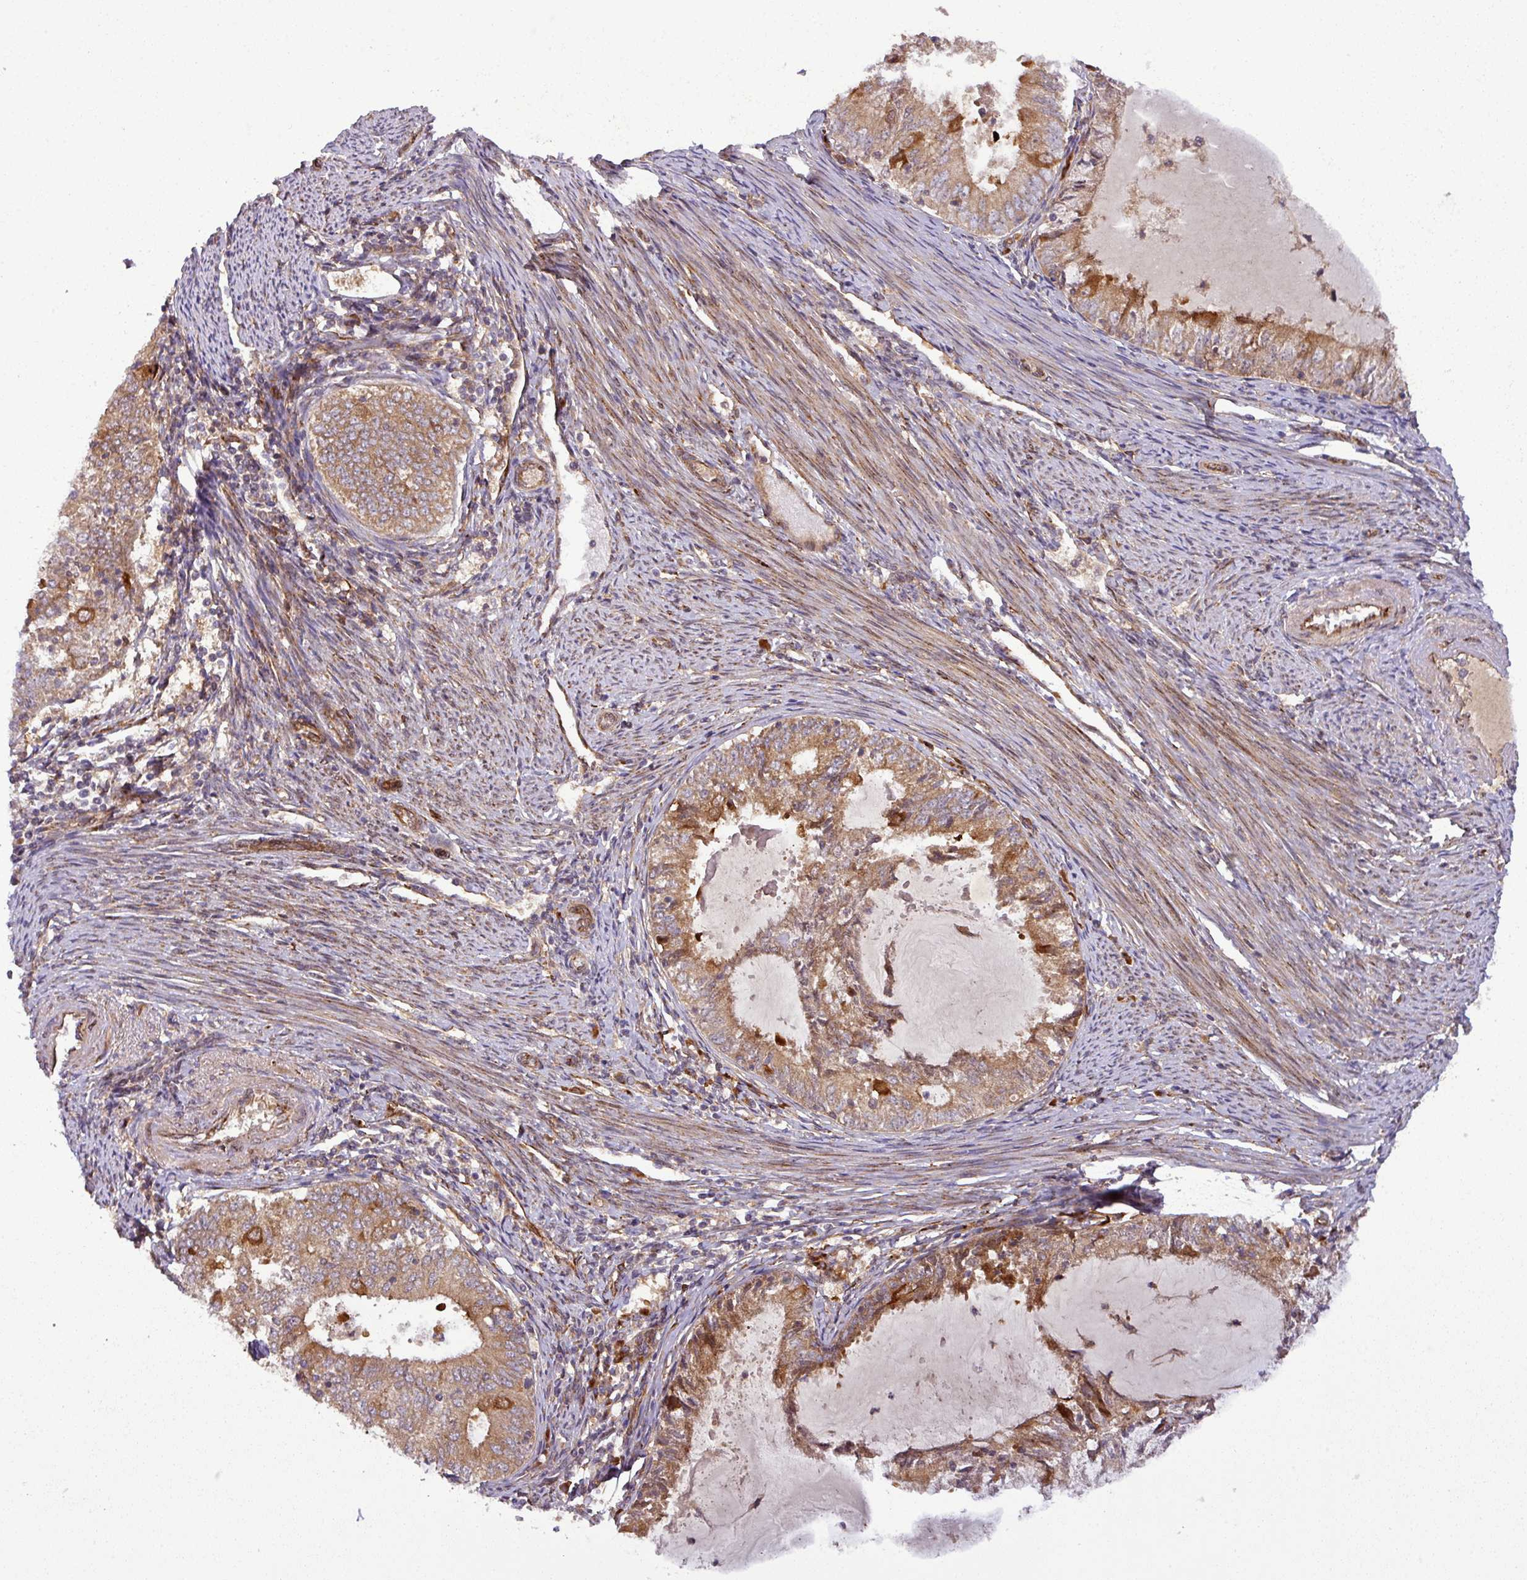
{"staining": {"intensity": "moderate", "quantity": ">75%", "location": "cytoplasmic/membranous"}, "tissue": "endometrial cancer", "cell_type": "Tumor cells", "image_type": "cancer", "snomed": [{"axis": "morphology", "description": "Adenocarcinoma, NOS"}, {"axis": "topography", "description": "Endometrium"}], "caption": "Protein analysis of endometrial adenocarcinoma tissue displays moderate cytoplasmic/membranous positivity in approximately >75% of tumor cells.", "gene": "ART1", "patient": {"sex": "female", "age": 57}}